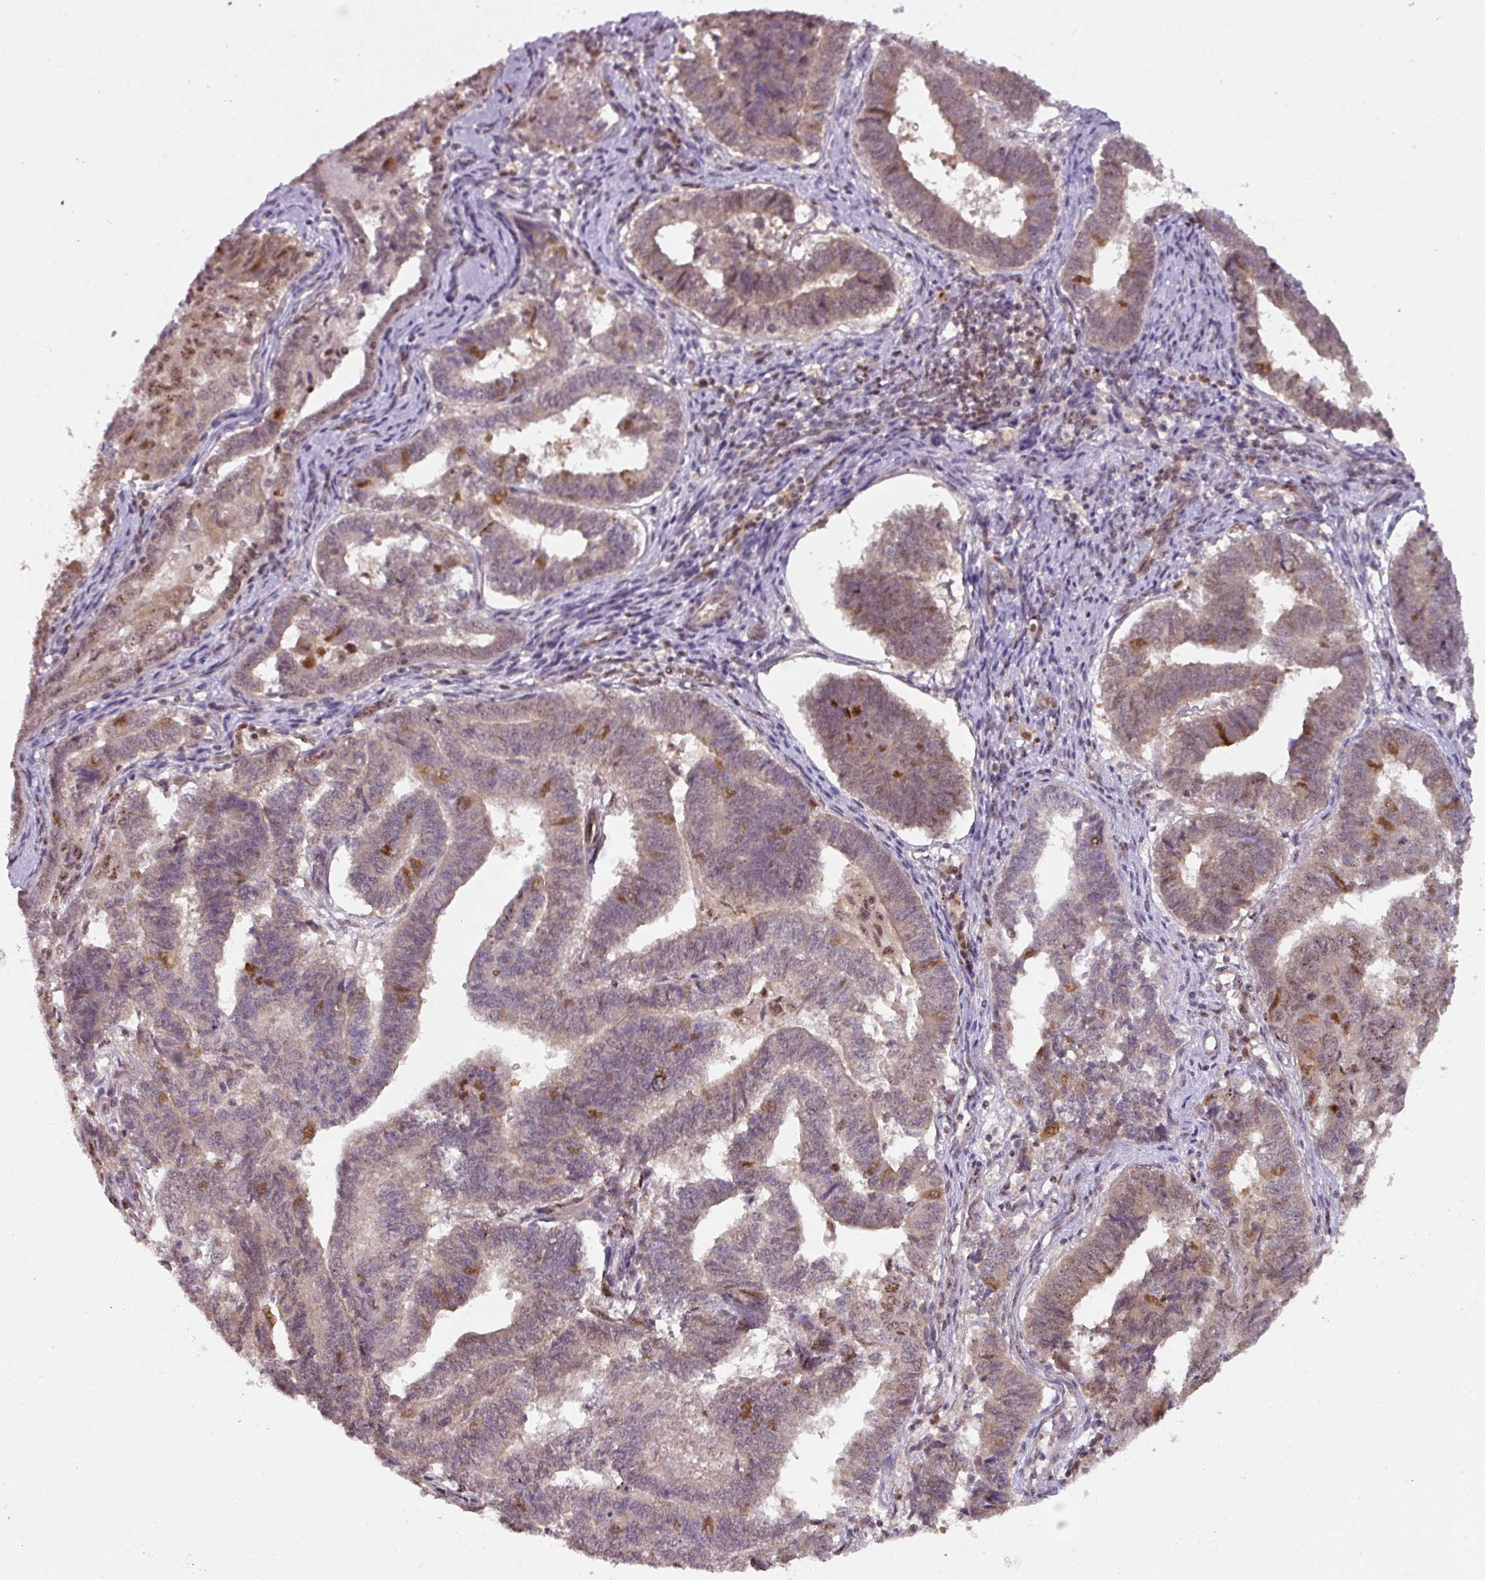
{"staining": {"intensity": "strong", "quantity": "<25%", "location": "cytoplasmic/membranous,nuclear"}, "tissue": "endometrial cancer", "cell_type": "Tumor cells", "image_type": "cancer", "snomed": [{"axis": "morphology", "description": "Adenocarcinoma, NOS"}, {"axis": "topography", "description": "Endometrium"}], "caption": "IHC image of neoplastic tissue: human endometrial cancer stained using immunohistochemistry (IHC) displays medium levels of strong protein expression localized specifically in the cytoplasmic/membranous and nuclear of tumor cells, appearing as a cytoplasmic/membranous and nuclear brown color.", "gene": "RANBP9", "patient": {"sex": "female", "age": 72}}